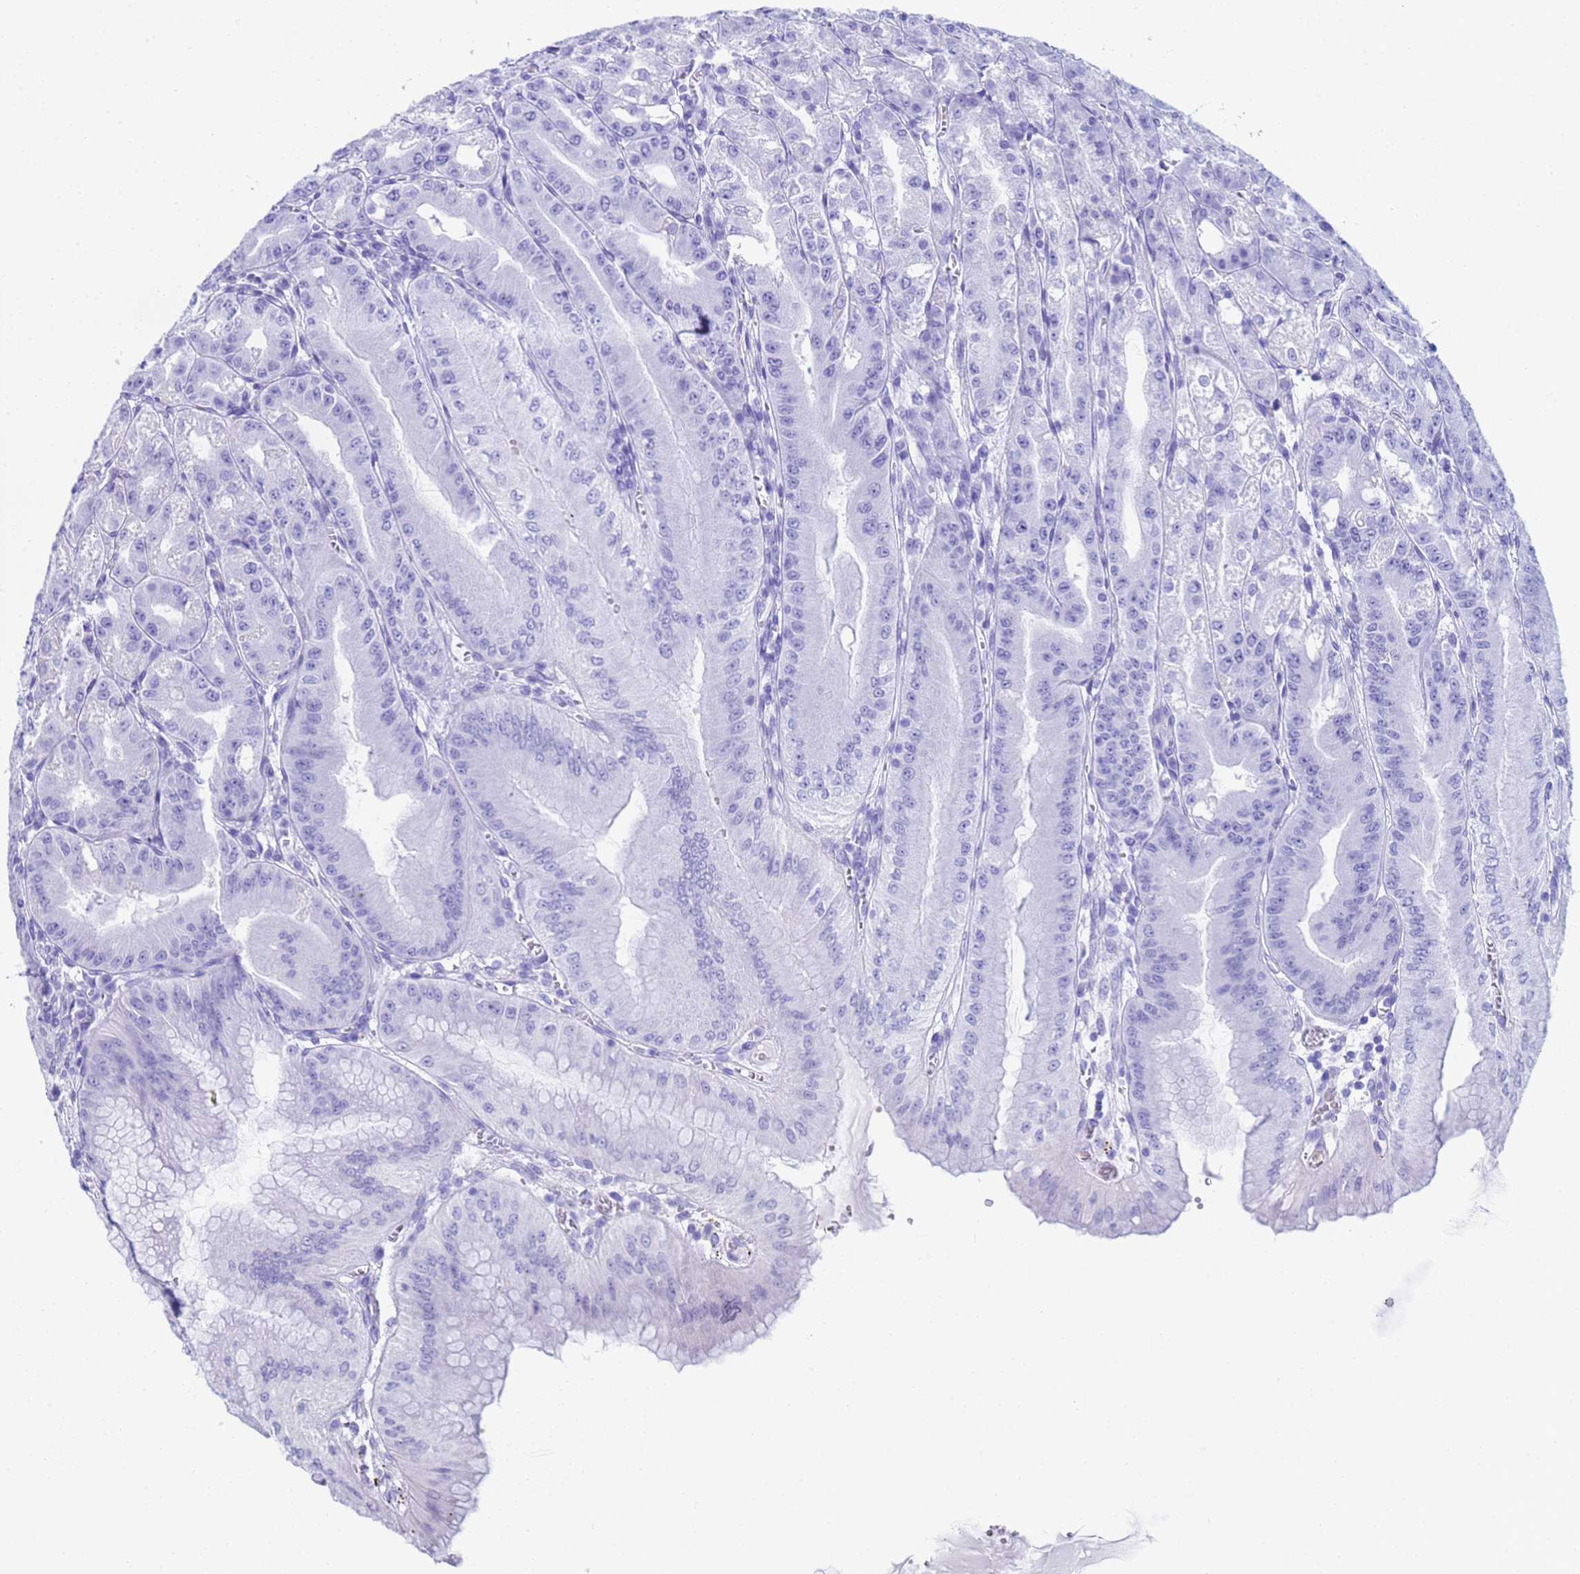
{"staining": {"intensity": "negative", "quantity": "none", "location": "none"}, "tissue": "stomach", "cell_type": "Glandular cells", "image_type": "normal", "snomed": [{"axis": "morphology", "description": "Normal tissue, NOS"}, {"axis": "topography", "description": "Stomach, upper"}, {"axis": "topography", "description": "Stomach, lower"}], "caption": "Immunohistochemical staining of unremarkable human stomach demonstrates no significant staining in glandular cells. The staining was performed using DAB to visualize the protein expression in brown, while the nuclei were stained in blue with hematoxylin (Magnification: 20x).", "gene": "CLHC1", "patient": {"sex": "male", "age": 71}}